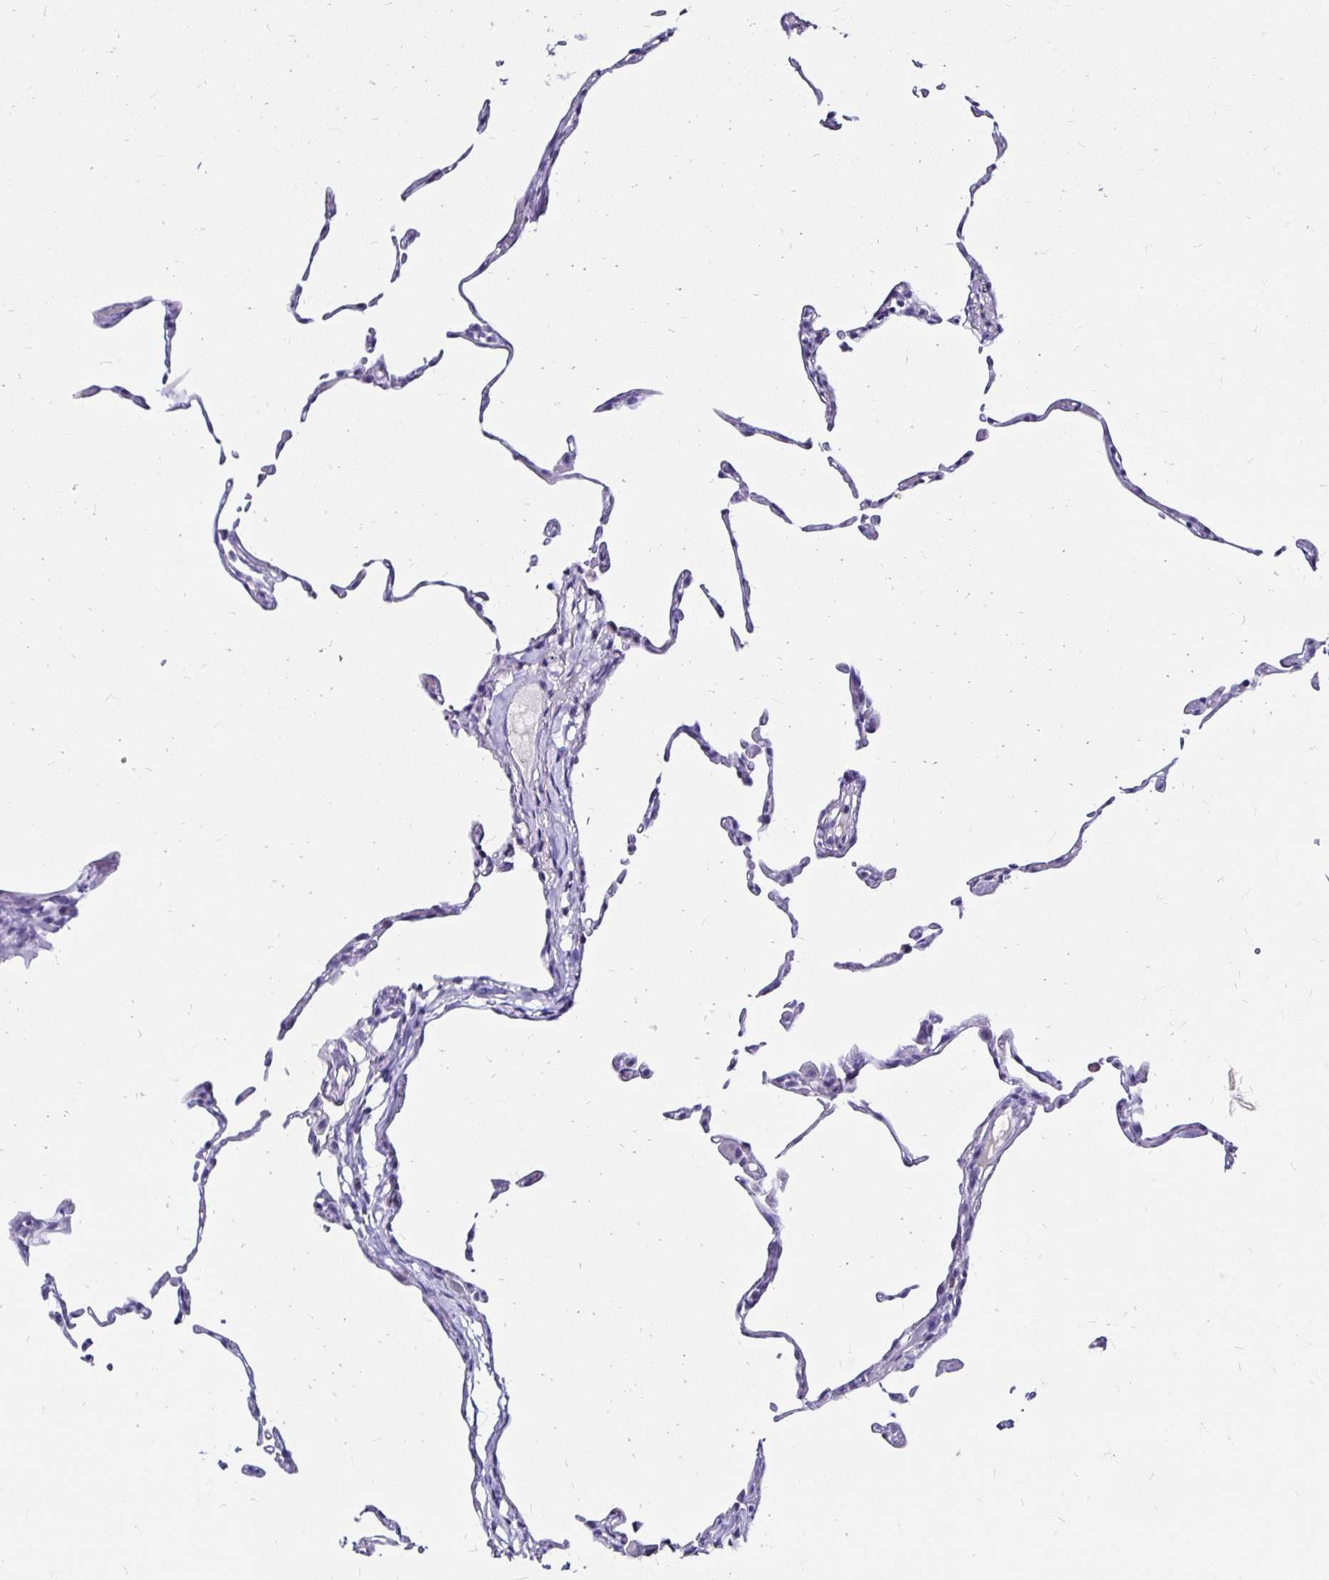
{"staining": {"intensity": "negative", "quantity": "none", "location": "none"}, "tissue": "lung", "cell_type": "Alveolar cells", "image_type": "normal", "snomed": [{"axis": "morphology", "description": "Normal tissue, NOS"}, {"axis": "topography", "description": "Lung"}], "caption": "Alveolar cells show no significant staining in benign lung.", "gene": "KCNT1", "patient": {"sex": "female", "age": 57}}